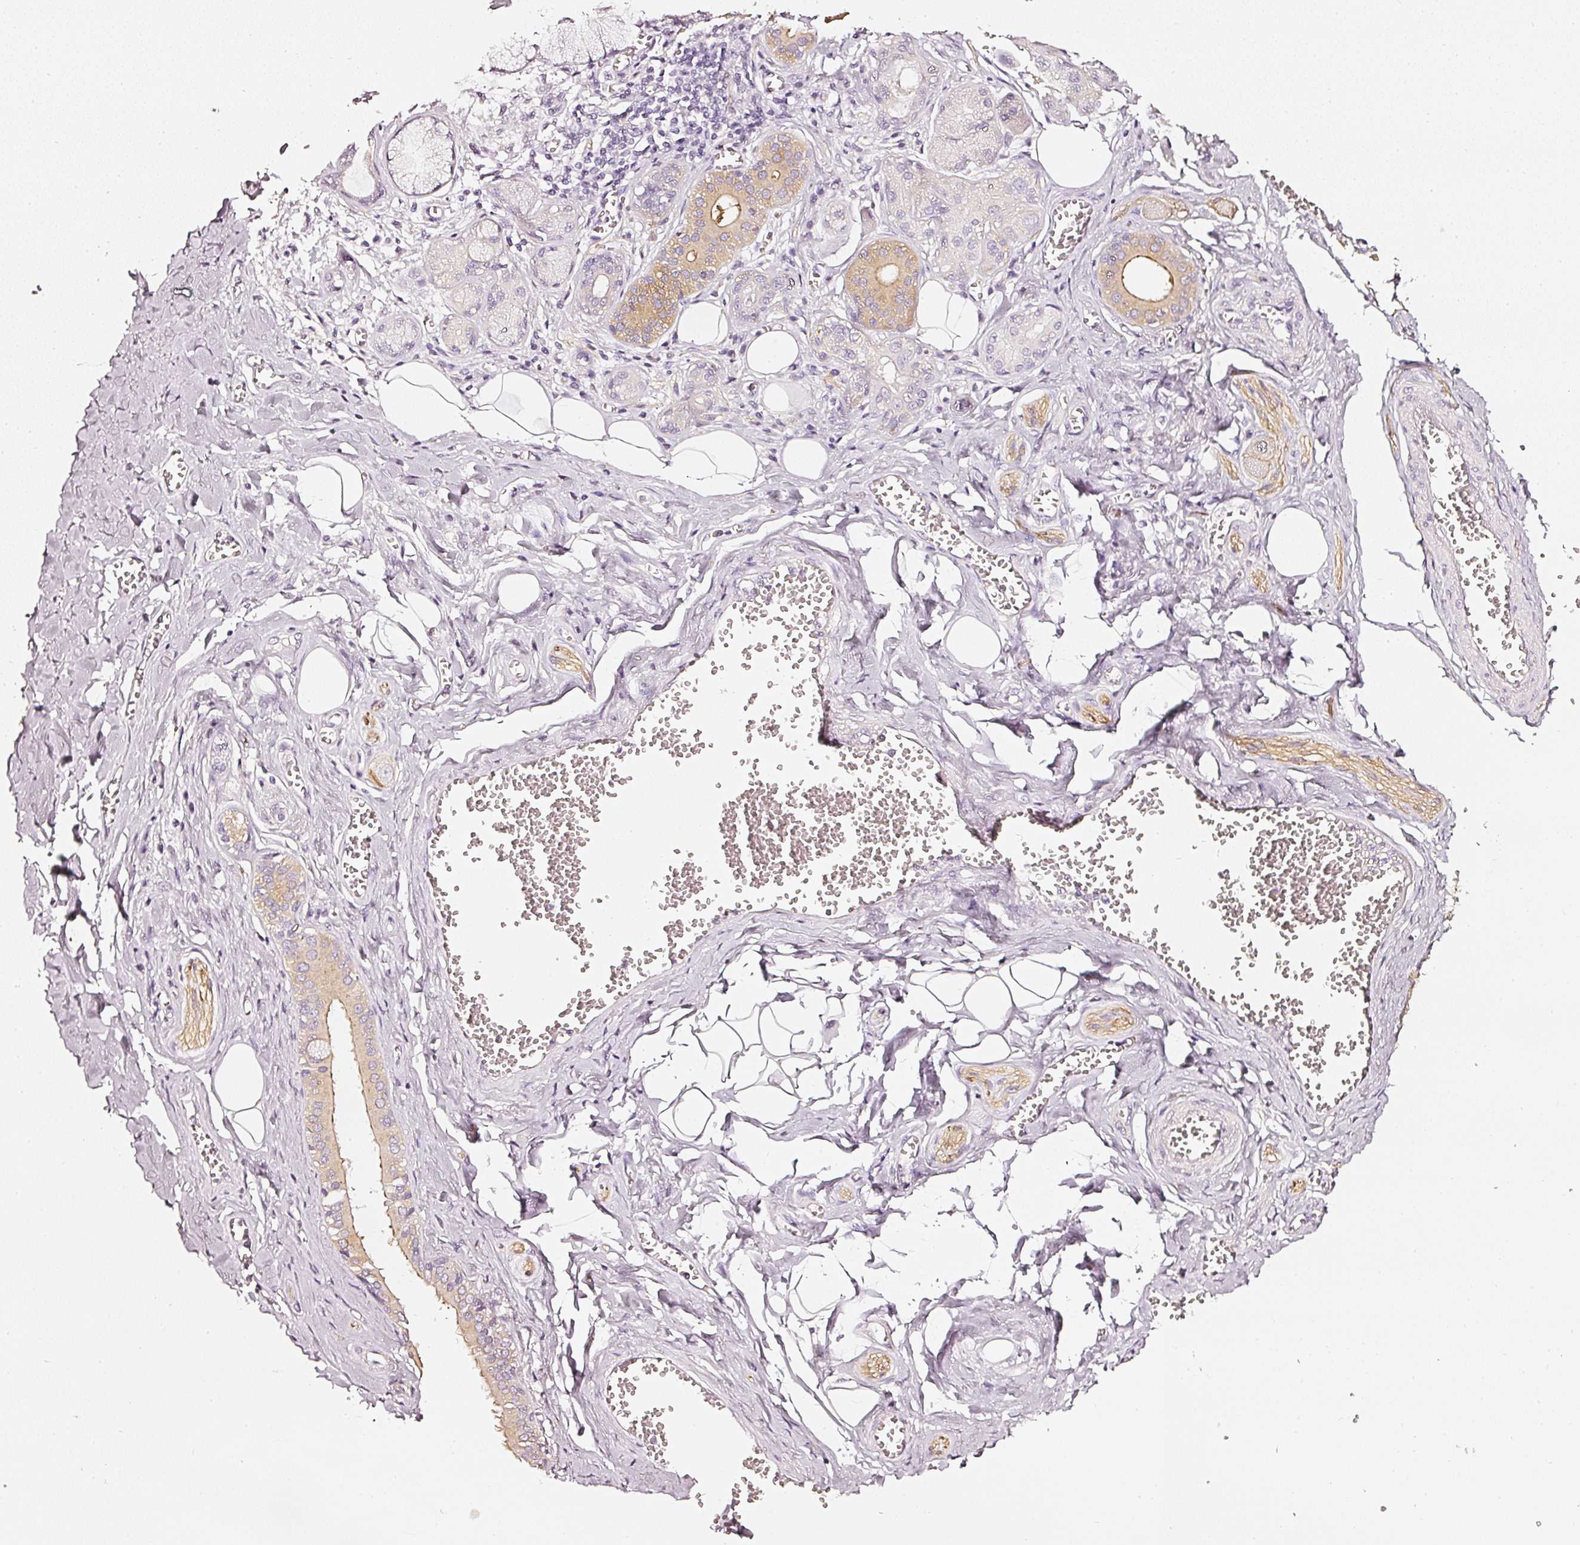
{"staining": {"intensity": "moderate", "quantity": "<25%", "location": "cytoplasmic/membranous"}, "tissue": "salivary gland", "cell_type": "Glandular cells", "image_type": "normal", "snomed": [{"axis": "morphology", "description": "Normal tissue, NOS"}, {"axis": "topography", "description": "Salivary gland"}], "caption": "Immunohistochemistry (IHC) photomicrograph of unremarkable human salivary gland stained for a protein (brown), which demonstrates low levels of moderate cytoplasmic/membranous staining in approximately <25% of glandular cells.", "gene": "CNP", "patient": {"sex": "male", "age": 74}}